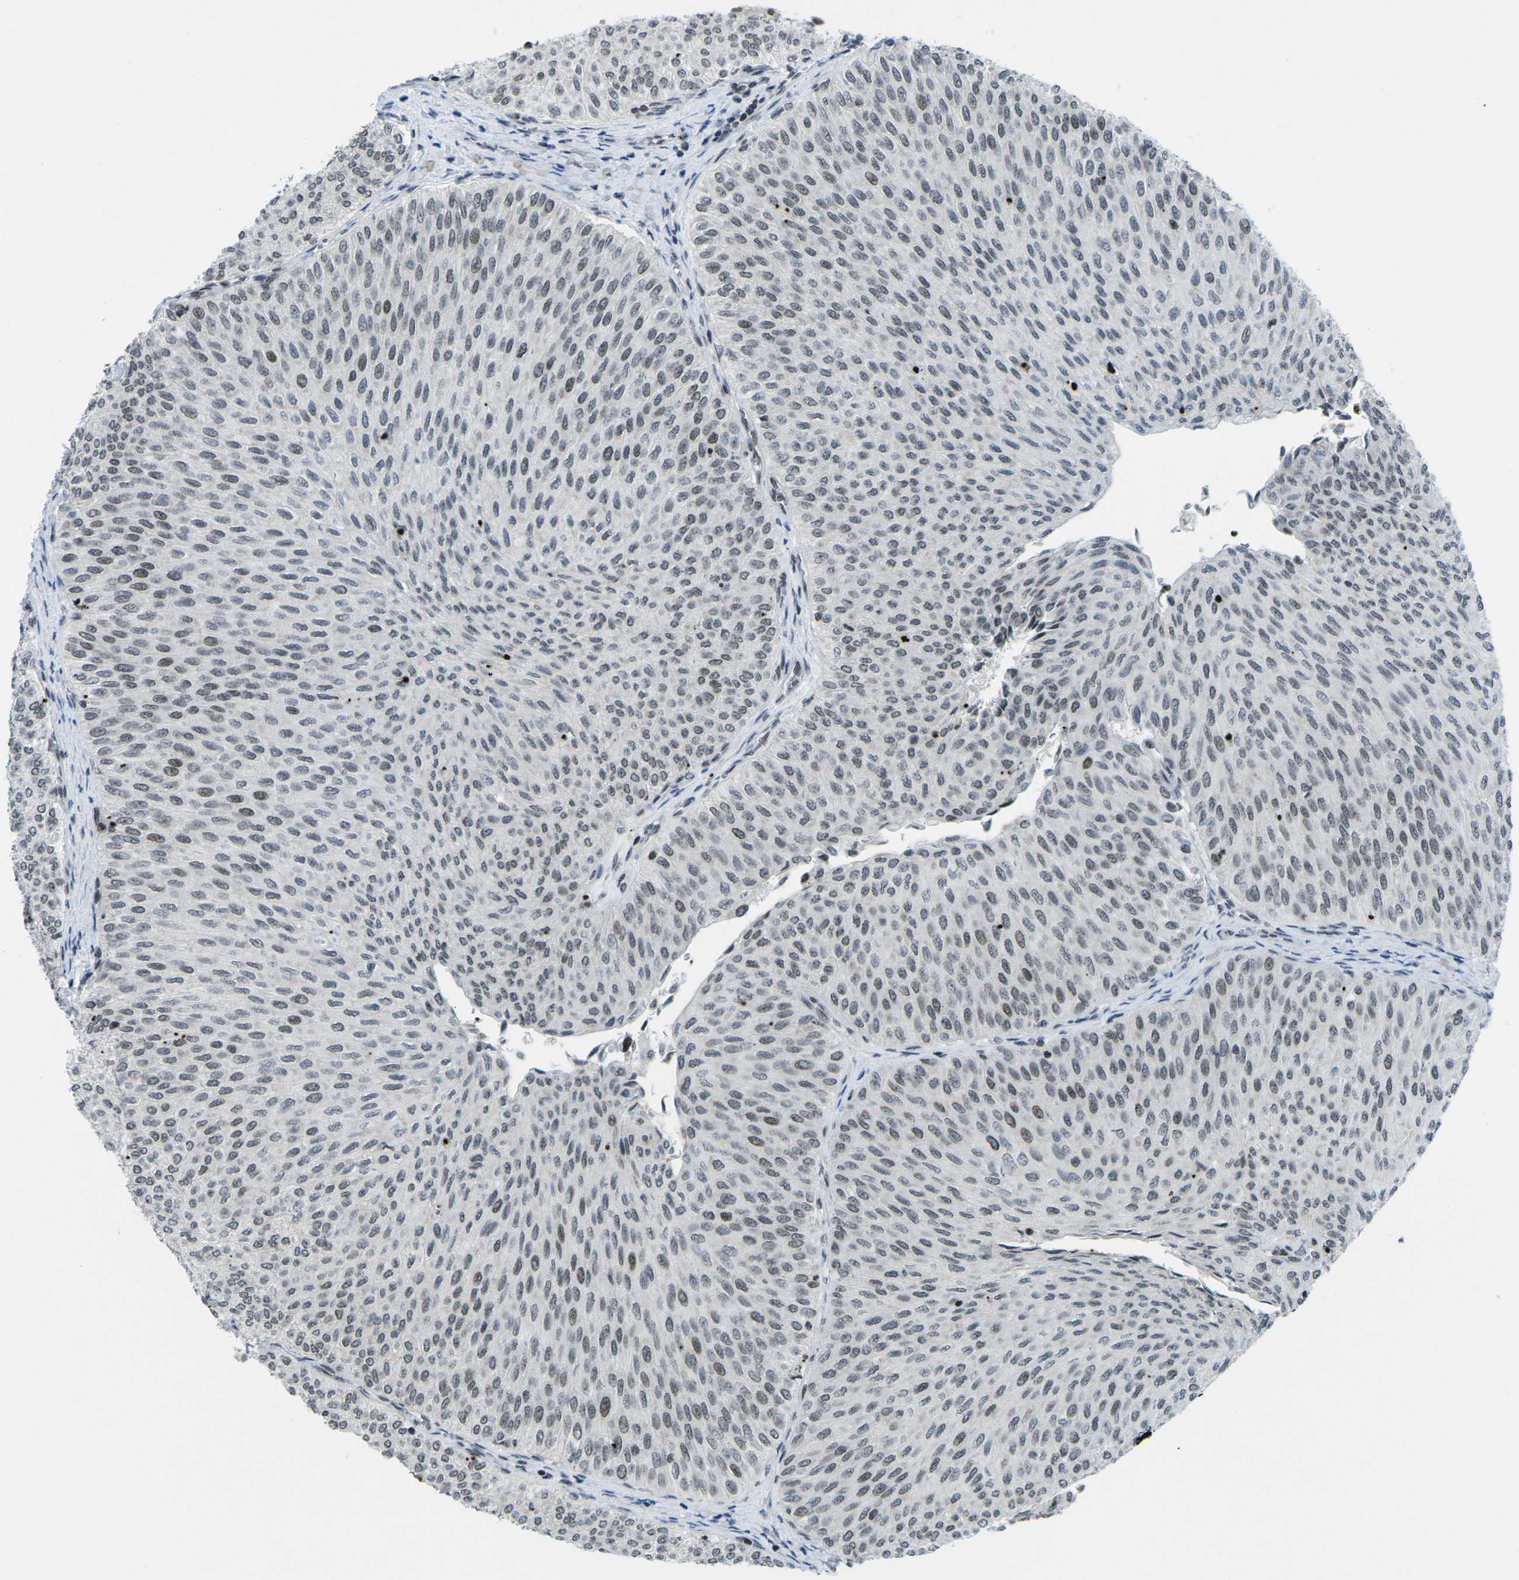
{"staining": {"intensity": "weak", "quantity": ">75%", "location": "nuclear"}, "tissue": "urothelial cancer", "cell_type": "Tumor cells", "image_type": "cancer", "snomed": [{"axis": "morphology", "description": "Urothelial carcinoma, Low grade"}, {"axis": "topography", "description": "Urinary bladder"}], "caption": "Protein expression analysis of urothelial carcinoma (low-grade) reveals weak nuclear staining in approximately >75% of tumor cells.", "gene": "EME1", "patient": {"sex": "male", "age": 78}}